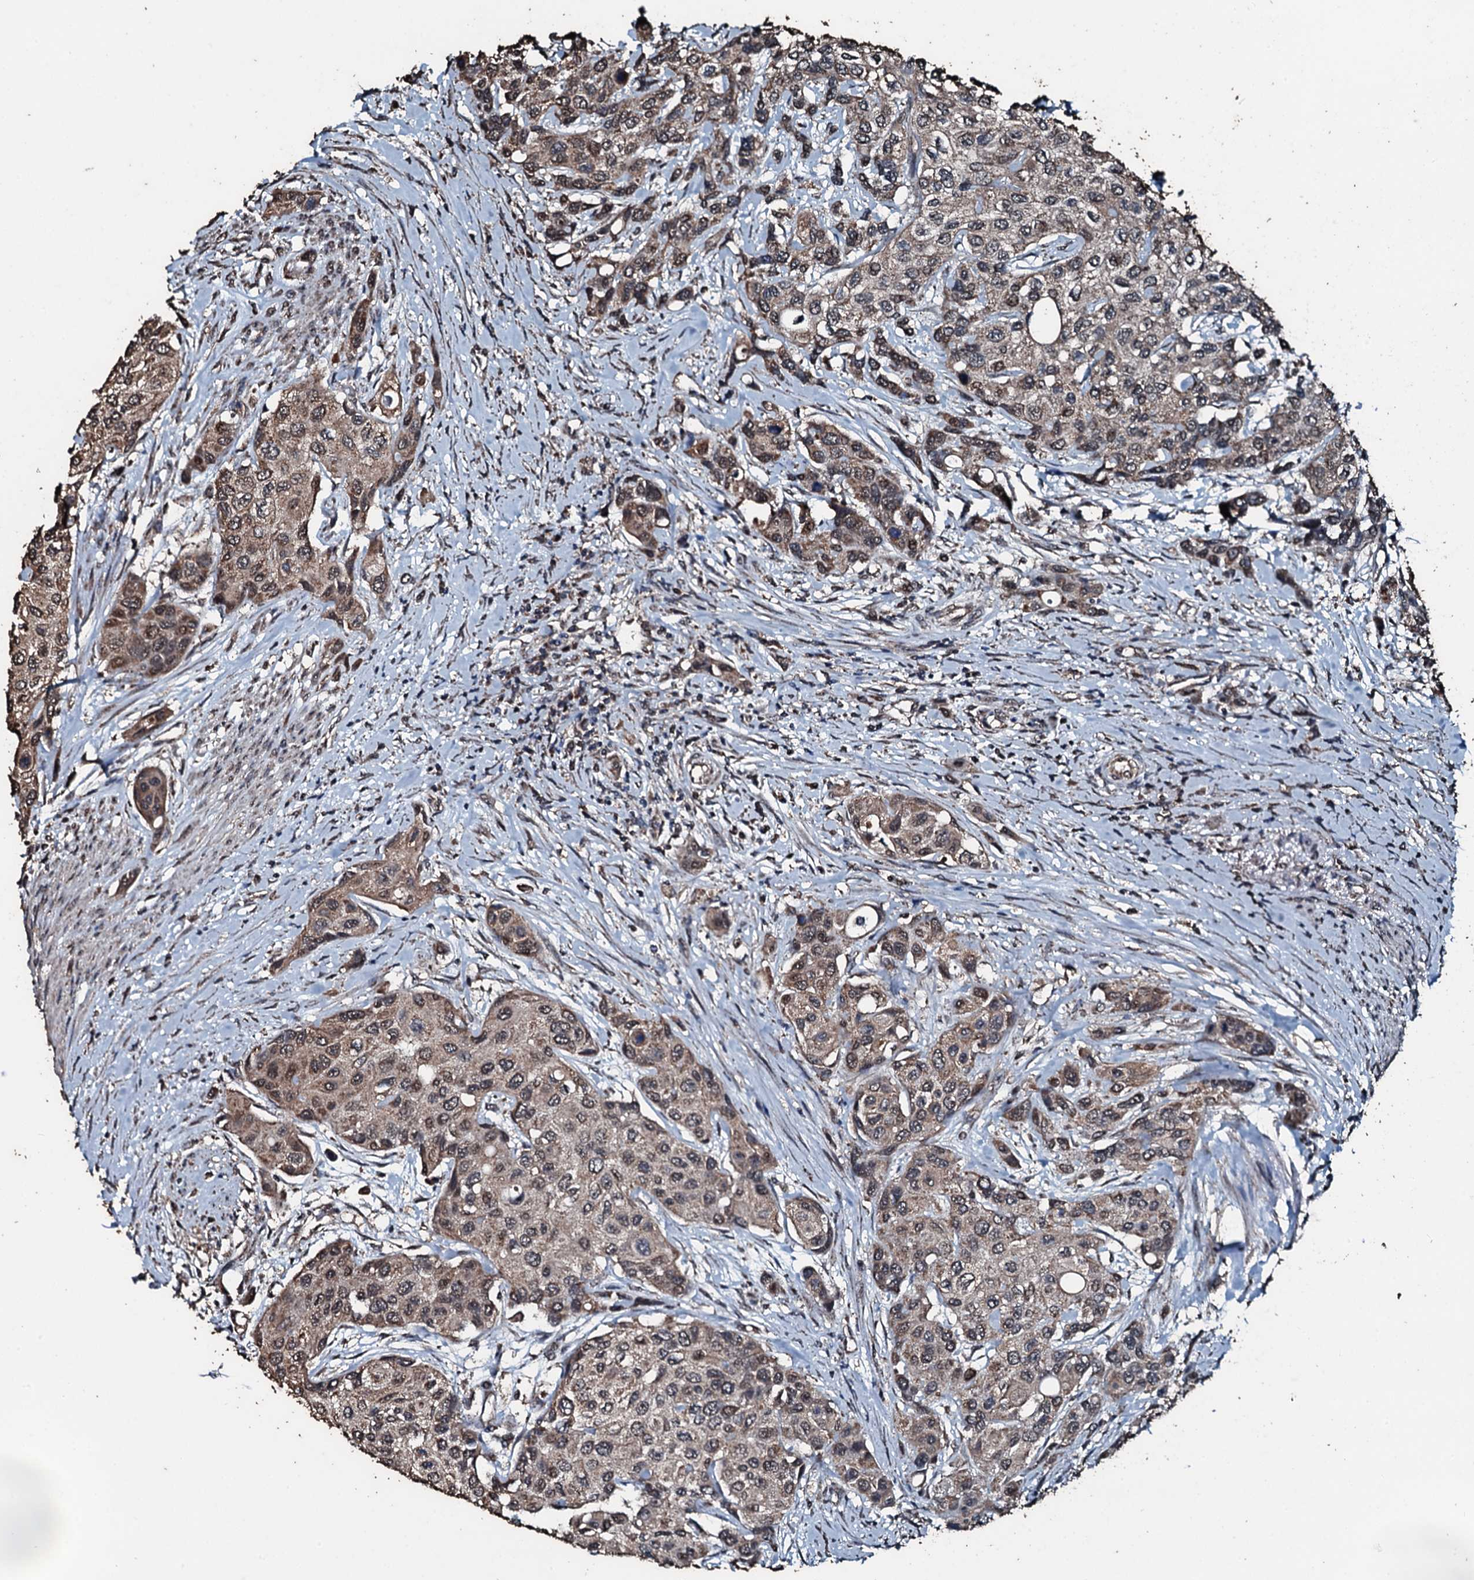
{"staining": {"intensity": "weak", "quantity": ">75%", "location": "cytoplasmic/membranous"}, "tissue": "urothelial cancer", "cell_type": "Tumor cells", "image_type": "cancer", "snomed": [{"axis": "morphology", "description": "Normal tissue, NOS"}, {"axis": "morphology", "description": "Urothelial carcinoma, High grade"}, {"axis": "topography", "description": "Vascular tissue"}, {"axis": "topography", "description": "Urinary bladder"}], "caption": "Urothelial cancer stained with immunohistochemistry exhibits weak cytoplasmic/membranous expression in about >75% of tumor cells. The protein is stained brown, and the nuclei are stained in blue (DAB IHC with brightfield microscopy, high magnification).", "gene": "FAAP24", "patient": {"sex": "female", "age": 56}}